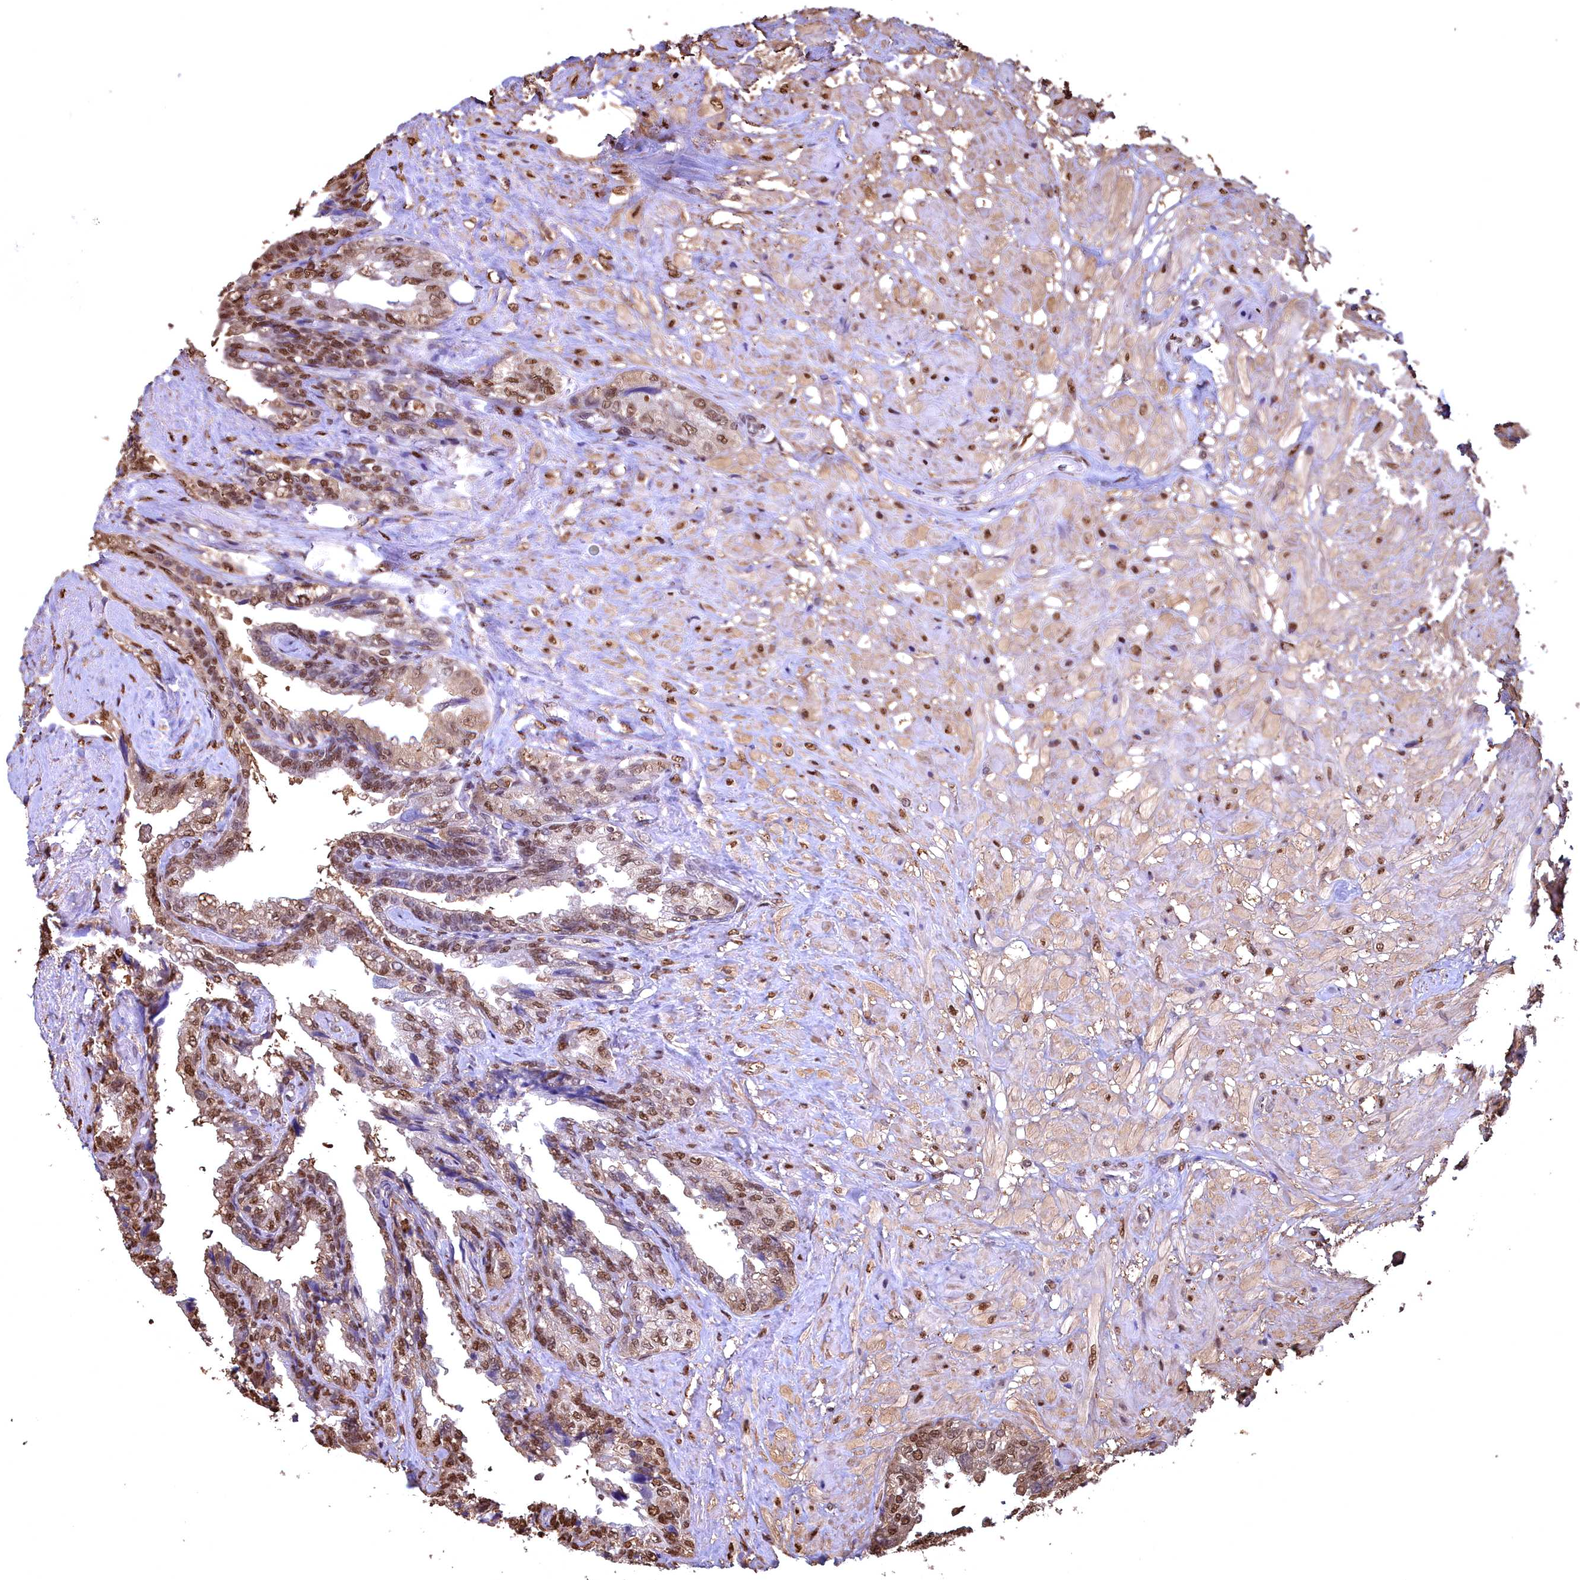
{"staining": {"intensity": "moderate", "quantity": ">75%", "location": "nuclear"}, "tissue": "seminal vesicle", "cell_type": "Glandular cells", "image_type": "normal", "snomed": [{"axis": "morphology", "description": "Normal tissue, NOS"}, {"axis": "topography", "description": "Seminal veicle"}, {"axis": "topography", "description": "Peripheral nerve tissue"}], "caption": "An immunohistochemistry (IHC) photomicrograph of unremarkable tissue is shown. Protein staining in brown labels moderate nuclear positivity in seminal vesicle within glandular cells. (Stains: DAB in brown, nuclei in blue, Microscopy: brightfield microscopy at high magnification).", "gene": "GAPDH", "patient": {"sex": "male", "age": 60}}